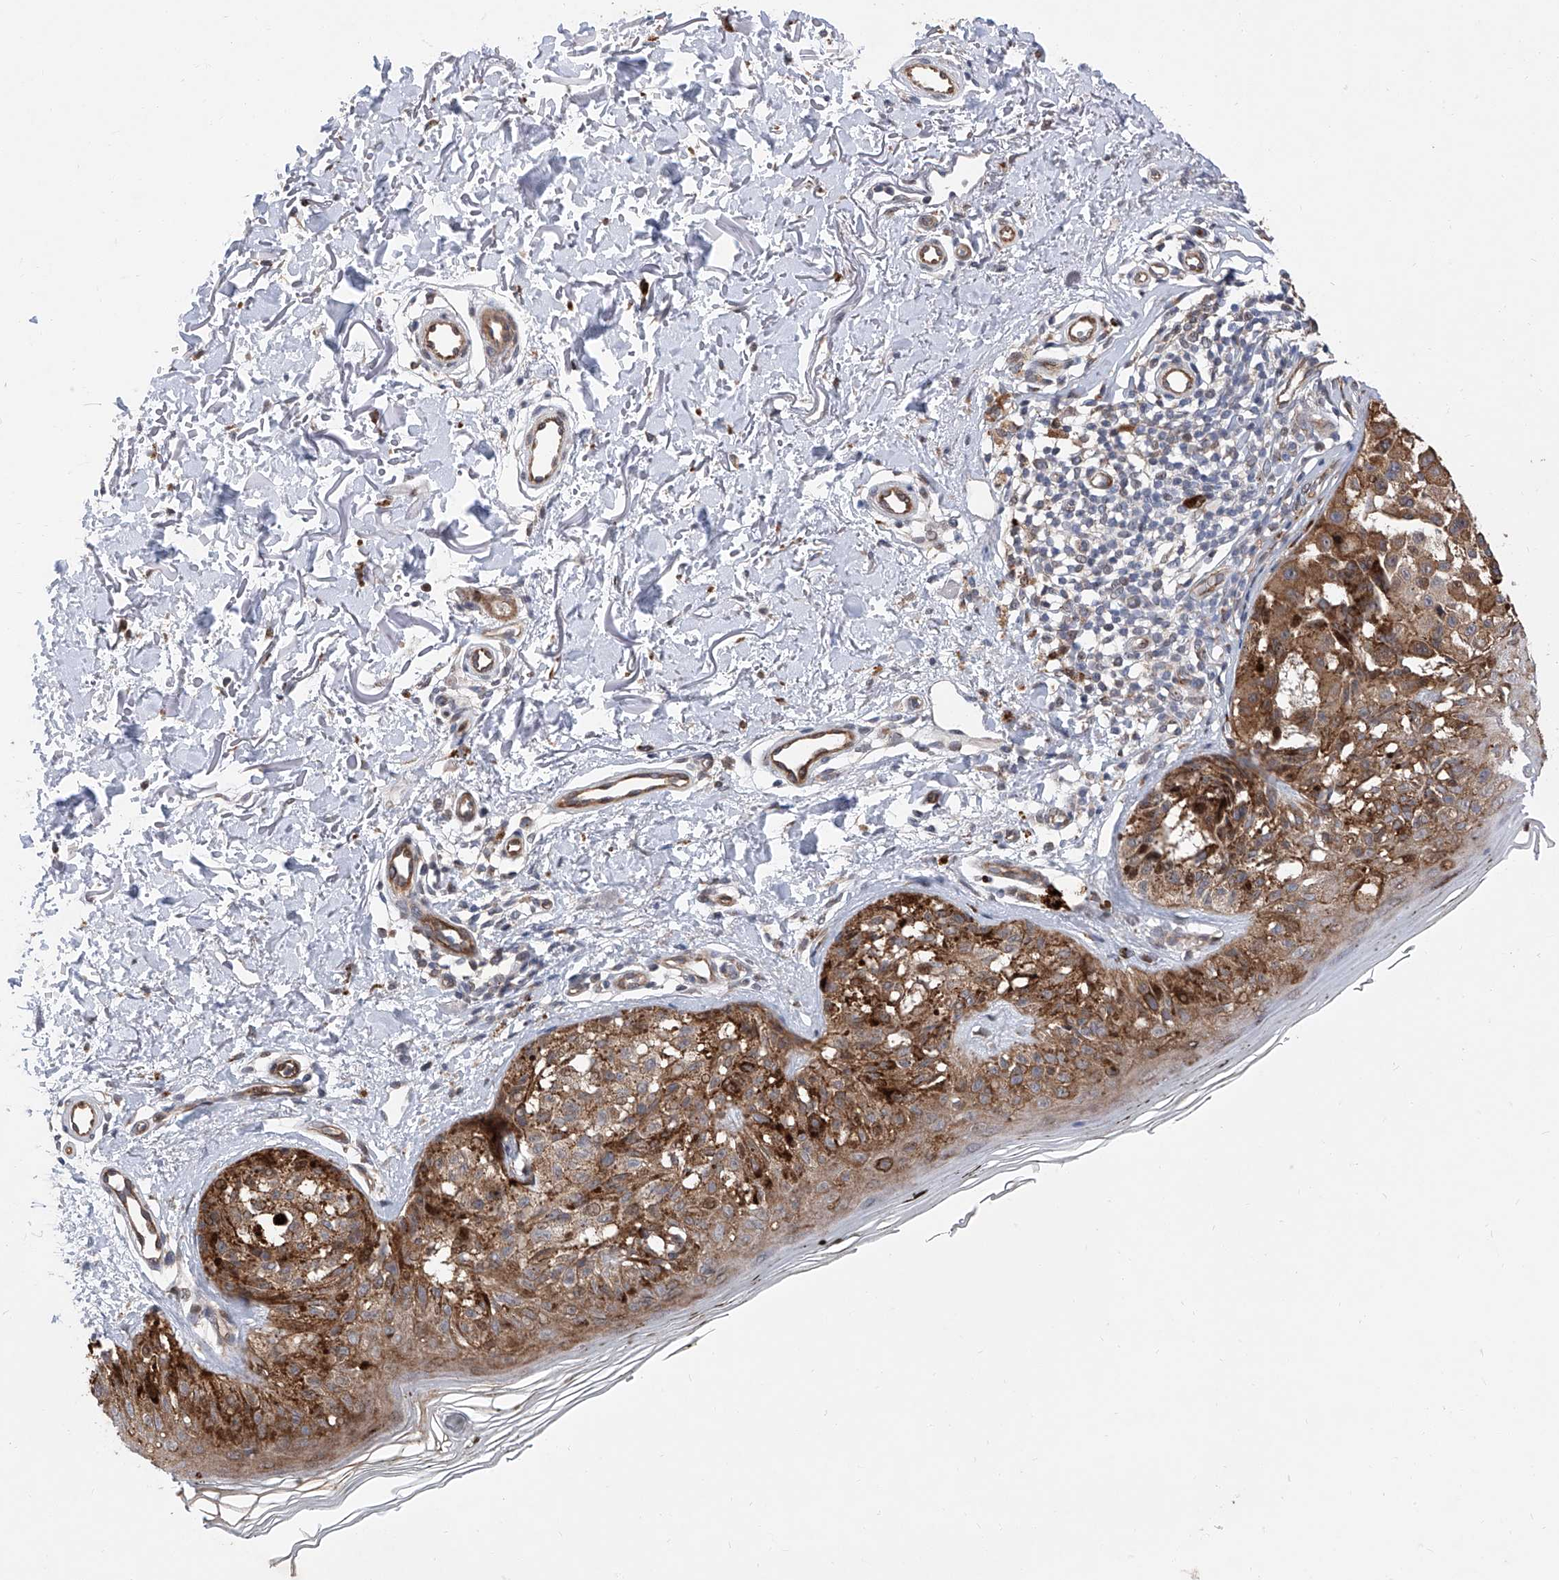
{"staining": {"intensity": "moderate", "quantity": ">75%", "location": "cytoplasmic/membranous"}, "tissue": "melanoma", "cell_type": "Tumor cells", "image_type": "cancer", "snomed": [{"axis": "morphology", "description": "Malignant melanoma, NOS"}, {"axis": "topography", "description": "Skin"}], "caption": "Malignant melanoma was stained to show a protein in brown. There is medium levels of moderate cytoplasmic/membranous positivity in about >75% of tumor cells.", "gene": "FARP2", "patient": {"sex": "female", "age": 50}}